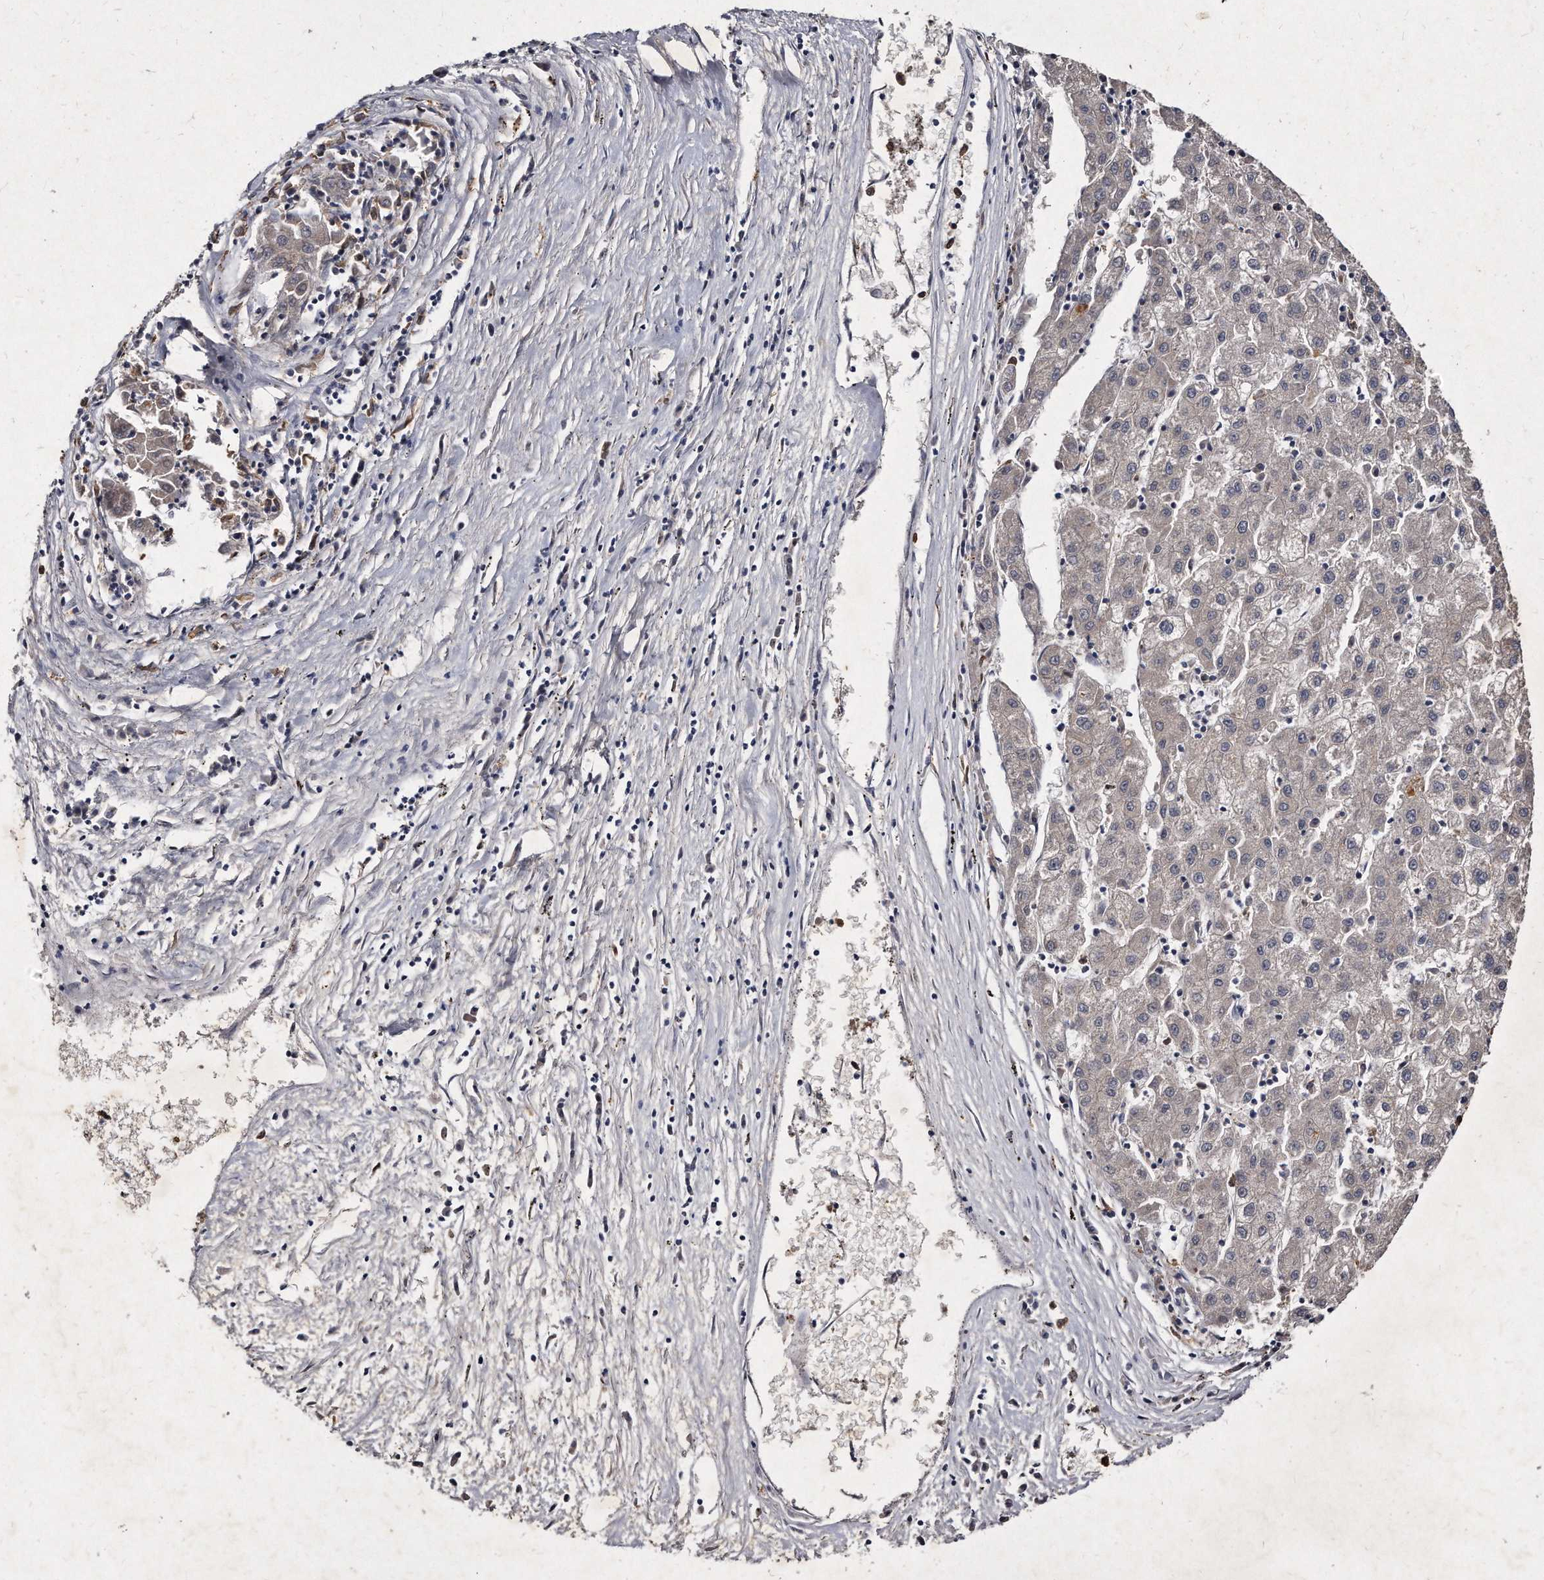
{"staining": {"intensity": "weak", "quantity": "<25%", "location": "cytoplasmic/membranous"}, "tissue": "liver cancer", "cell_type": "Tumor cells", "image_type": "cancer", "snomed": [{"axis": "morphology", "description": "Carcinoma, Hepatocellular, NOS"}, {"axis": "topography", "description": "Liver"}], "caption": "Immunohistochemistry micrograph of neoplastic tissue: human liver hepatocellular carcinoma stained with DAB (3,3'-diaminobenzidine) displays no significant protein staining in tumor cells.", "gene": "KLHDC3", "patient": {"sex": "male", "age": 72}}